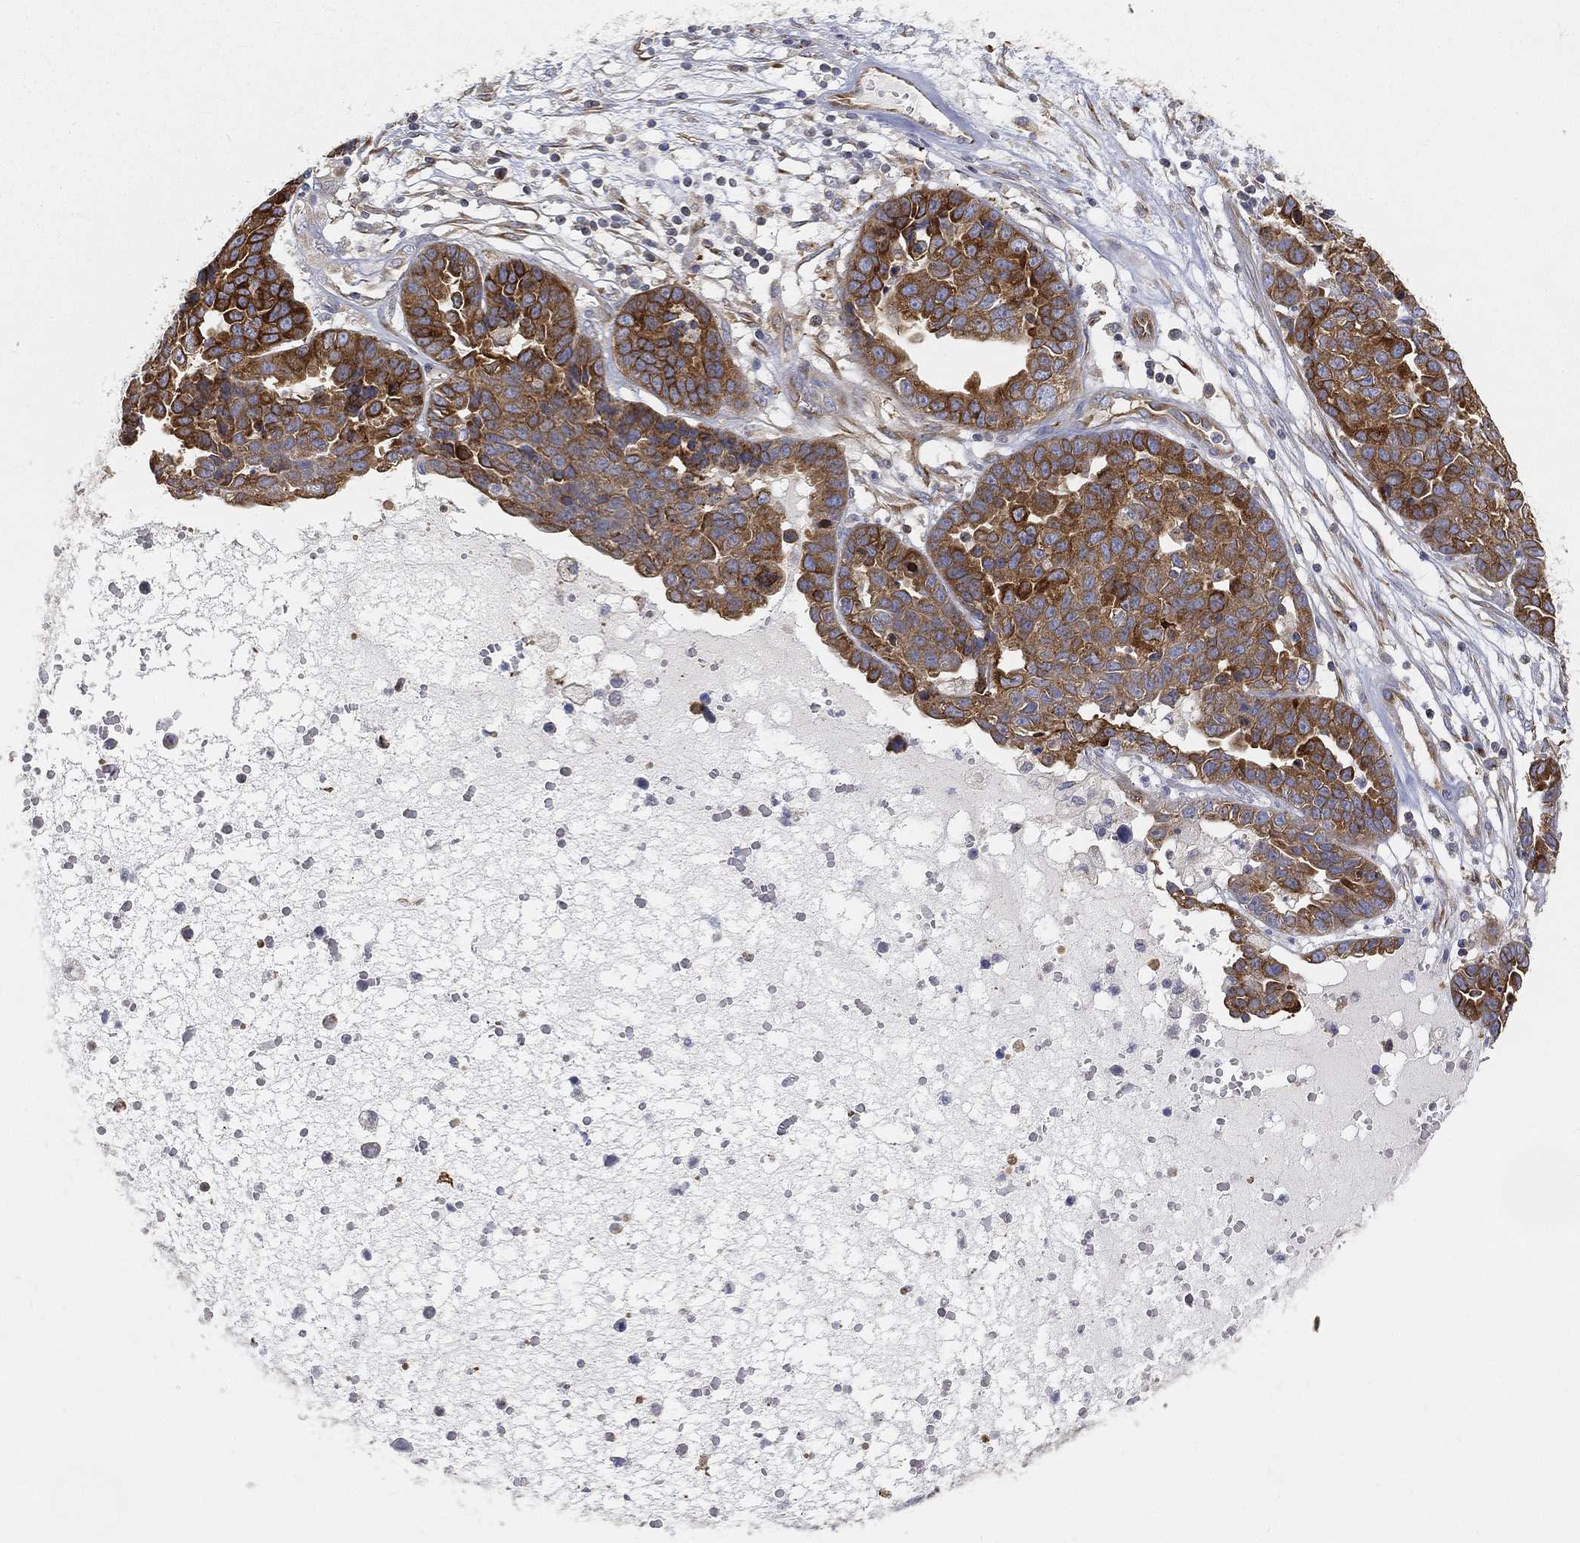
{"staining": {"intensity": "strong", "quantity": ">75%", "location": "cytoplasmic/membranous"}, "tissue": "ovarian cancer", "cell_type": "Tumor cells", "image_type": "cancer", "snomed": [{"axis": "morphology", "description": "Cystadenocarcinoma, serous, NOS"}, {"axis": "topography", "description": "Ovary"}], "caption": "This is an image of immunohistochemistry (IHC) staining of ovarian cancer (serous cystadenocarcinoma), which shows strong expression in the cytoplasmic/membranous of tumor cells.", "gene": "TMEM25", "patient": {"sex": "female", "age": 87}}